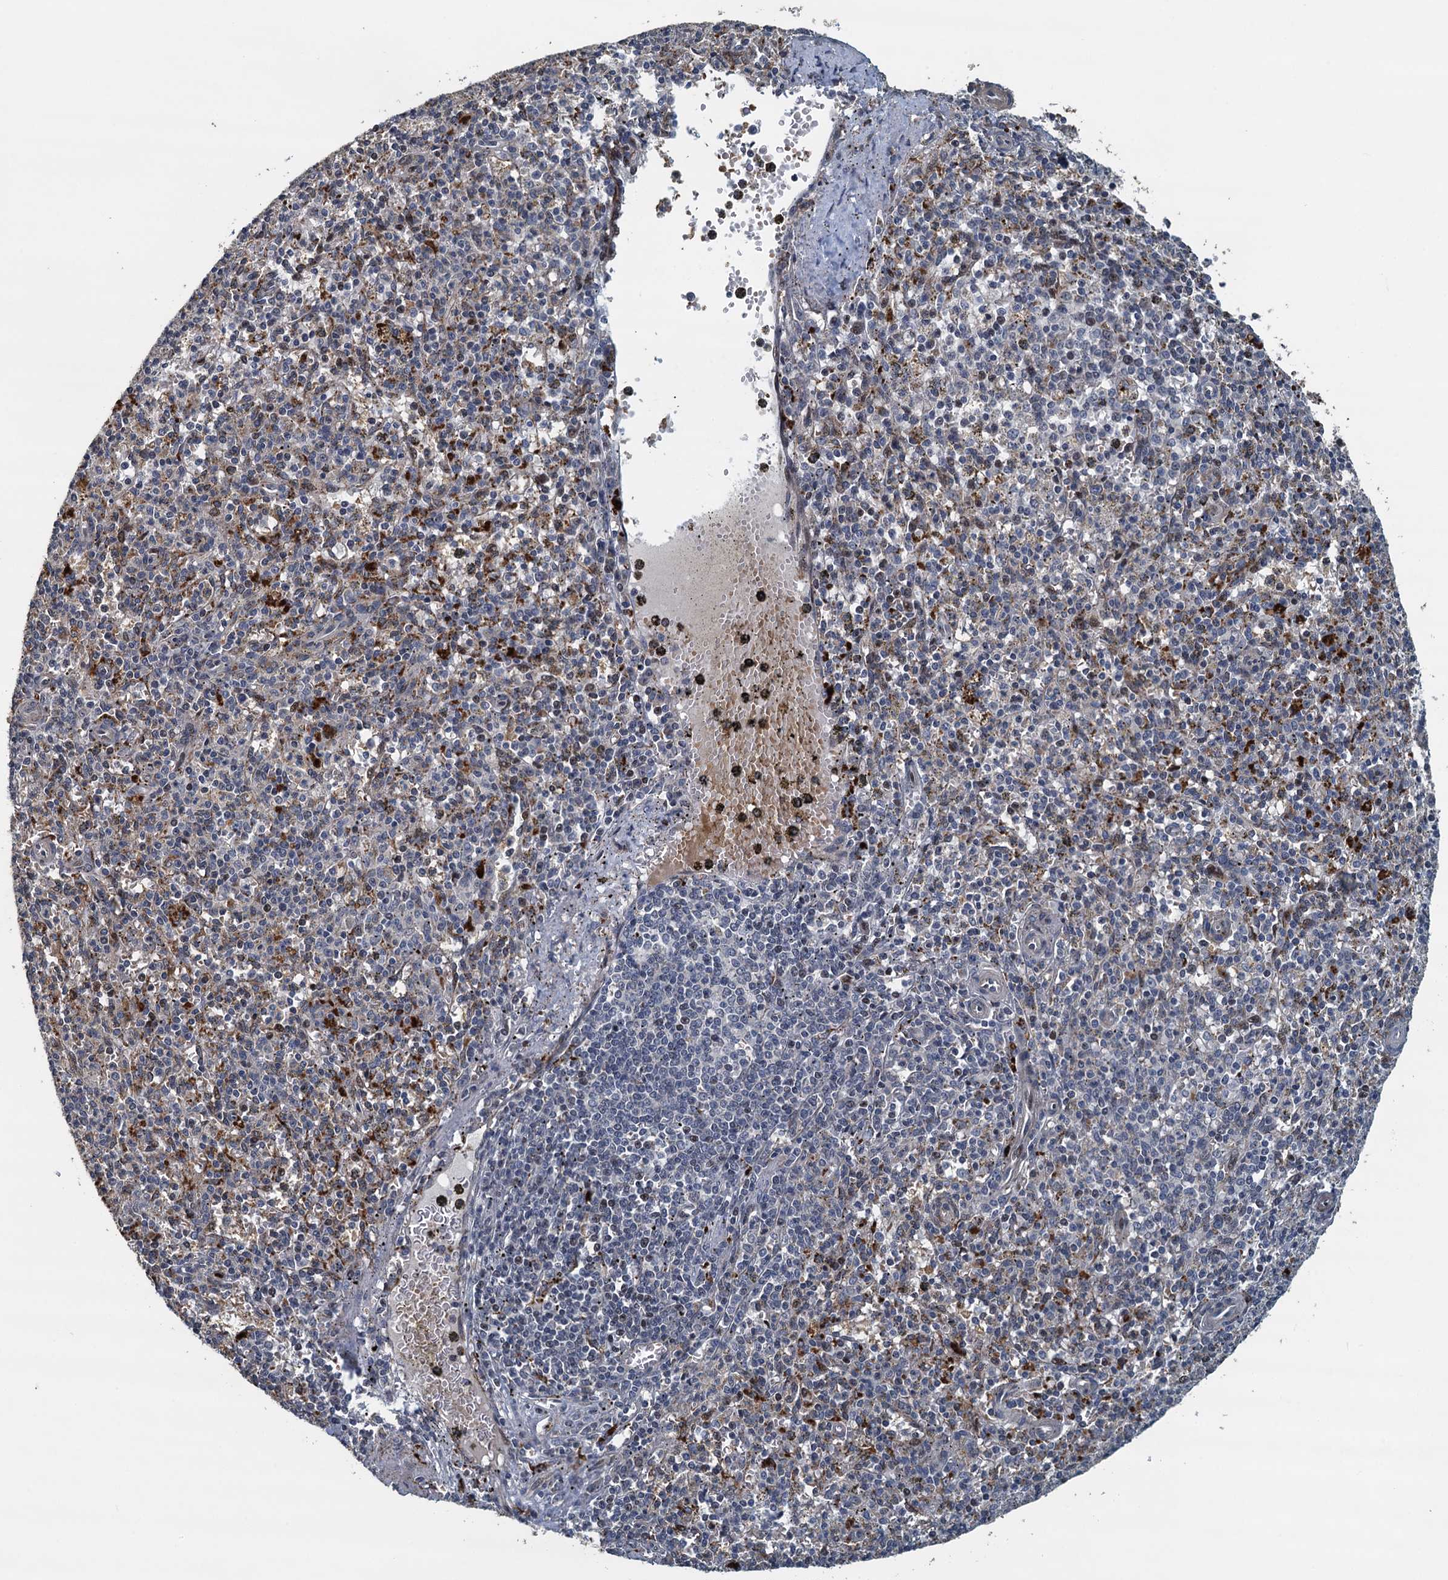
{"staining": {"intensity": "moderate", "quantity": "<25%", "location": "cytoplasmic/membranous"}, "tissue": "spleen", "cell_type": "Cells in red pulp", "image_type": "normal", "snomed": [{"axis": "morphology", "description": "Normal tissue, NOS"}, {"axis": "topography", "description": "Spleen"}], "caption": "High-power microscopy captured an immunohistochemistry histopathology image of unremarkable spleen, revealing moderate cytoplasmic/membranous positivity in about <25% of cells in red pulp.", "gene": "AGRN", "patient": {"sex": "male", "age": 72}}